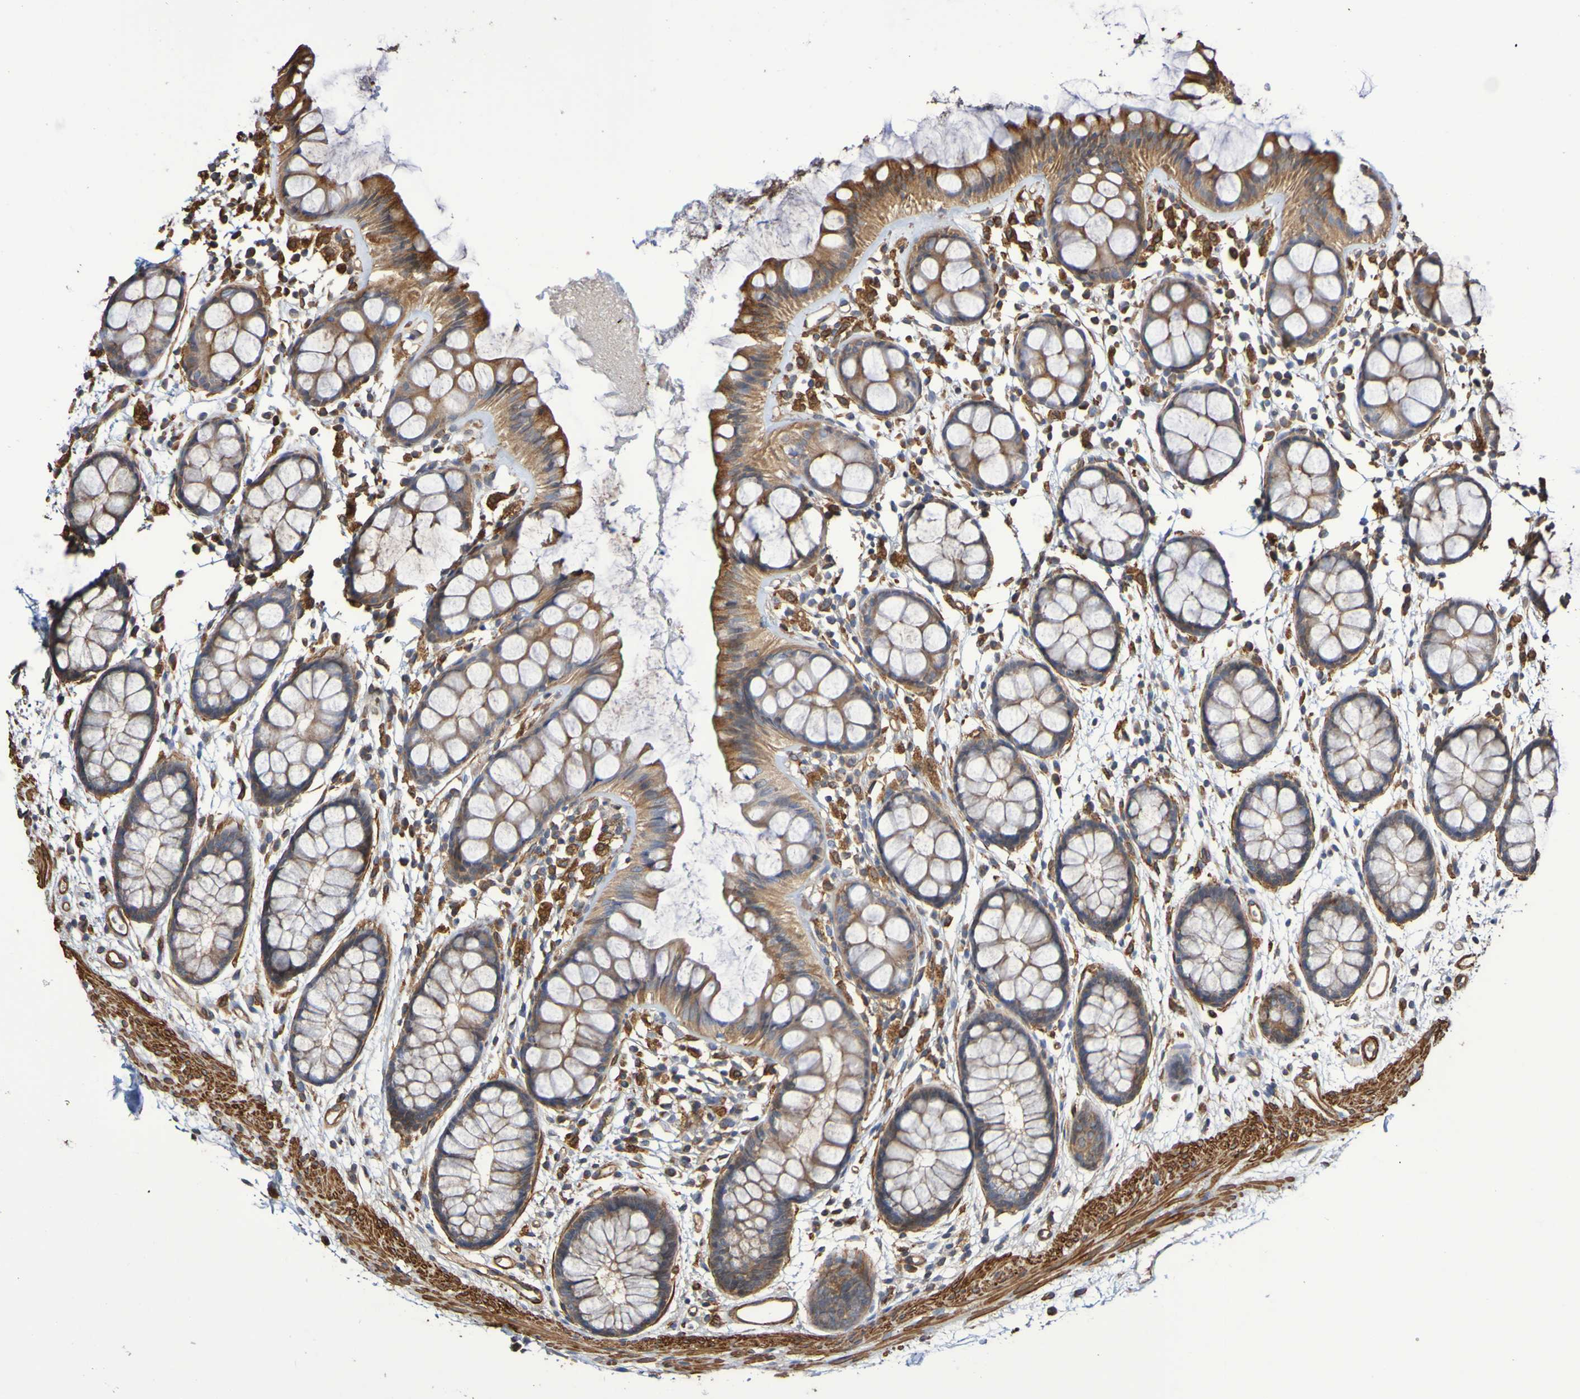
{"staining": {"intensity": "weak", "quantity": ">75%", "location": "cytoplasmic/membranous"}, "tissue": "rectum", "cell_type": "Glandular cells", "image_type": "normal", "snomed": [{"axis": "morphology", "description": "Normal tissue, NOS"}, {"axis": "topography", "description": "Rectum"}], "caption": "Protein staining reveals weak cytoplasmic/membranous expression in approximately >75% of glandular cells in benign rectum.", "gene": "RAB11A", "patient": {"sex": "female", "age": 66}}